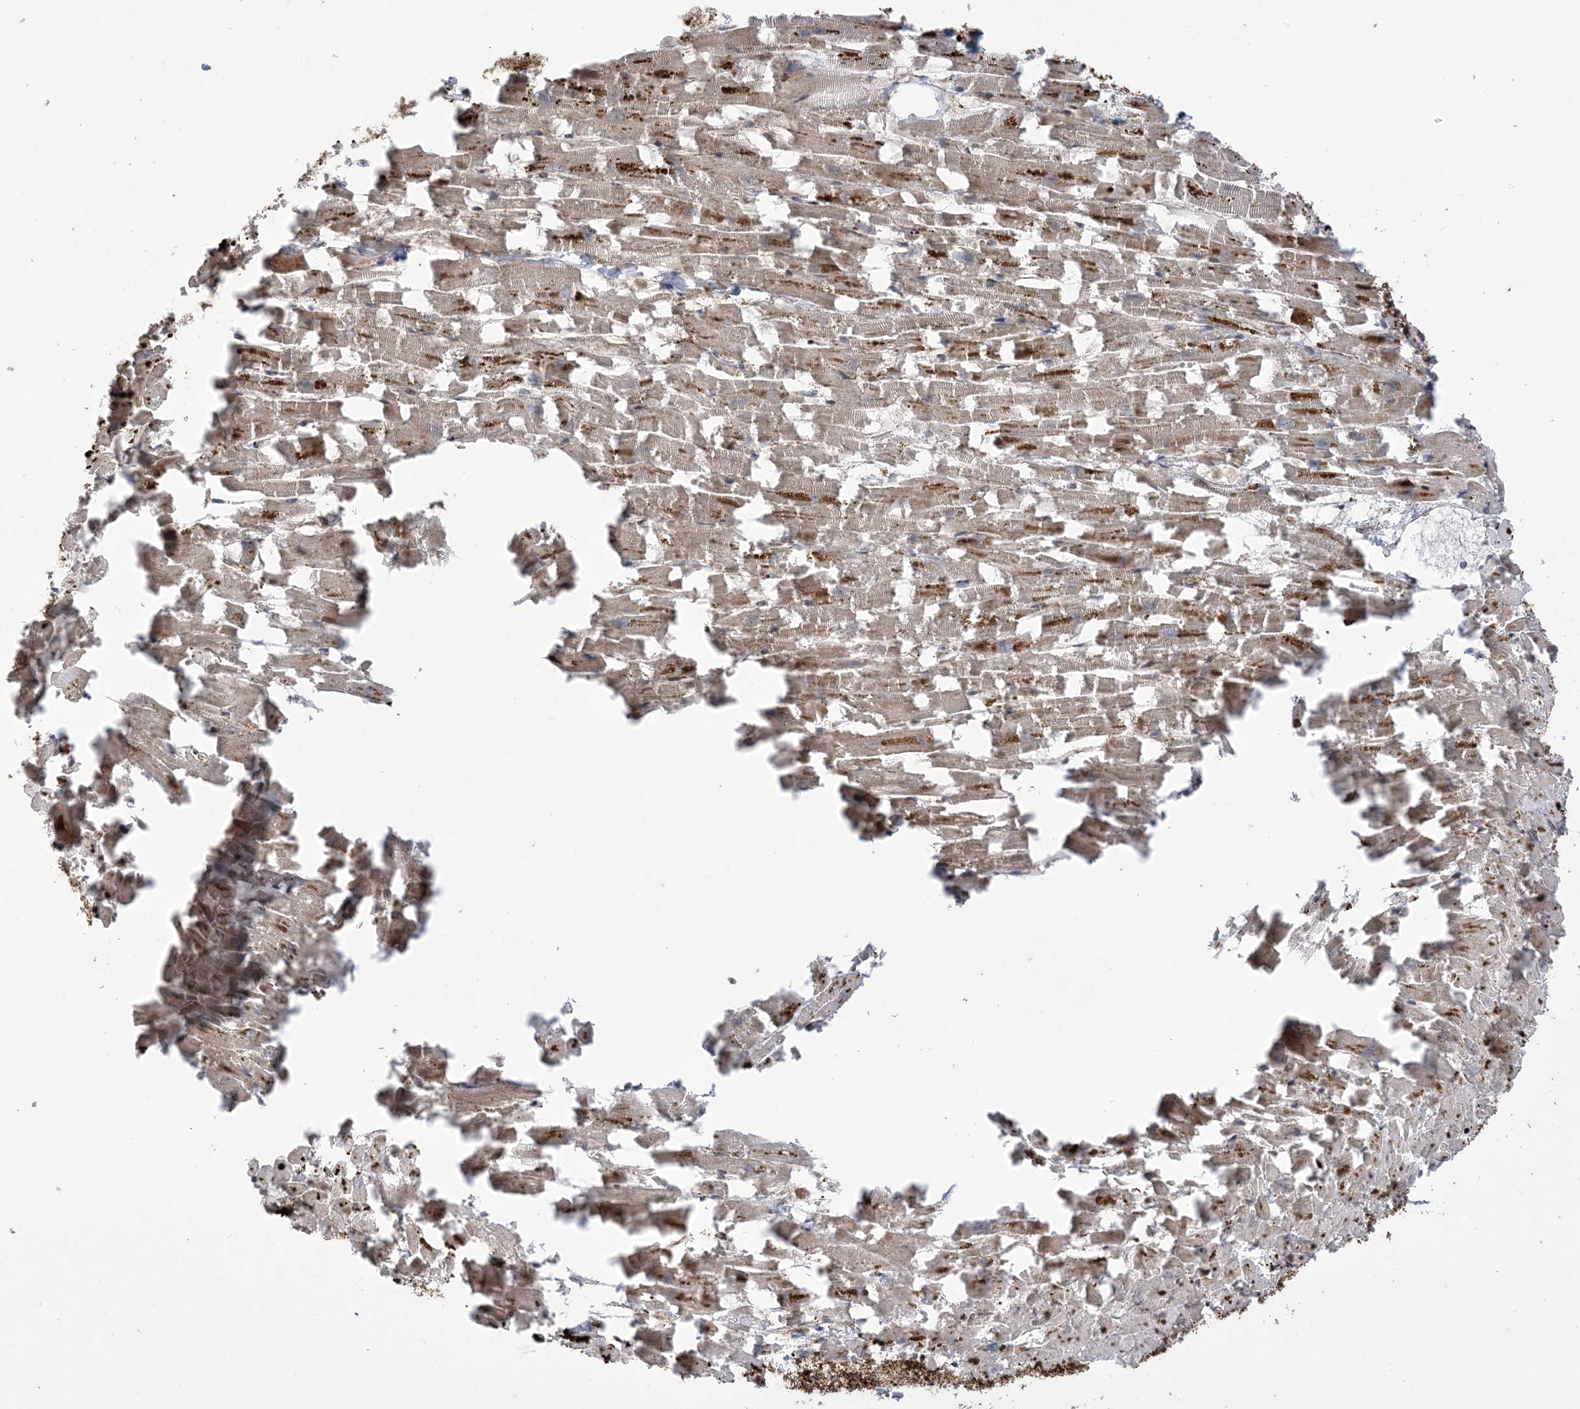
{"staining": {"intensity": "strong", "quantity": "25%-75%", "location": "cytoplasmic/membranous"}, "tissue": "heart muscle", "cell_type": "Cardiomyocytes", "image_type": "normal", "snomed": [{"axis": "morphology", "description": "Normal tissue, NOS"}, {"axis": "topography", "description": "Heart"}], "caption": "IHC of benign human heart muscle displays high levels of strong cytoplasmic/membranous expression in approximately 25%-75% of cardiomyocytes.", "gene": "CASP4", "patient": {"sex": "female", "age": 64}}